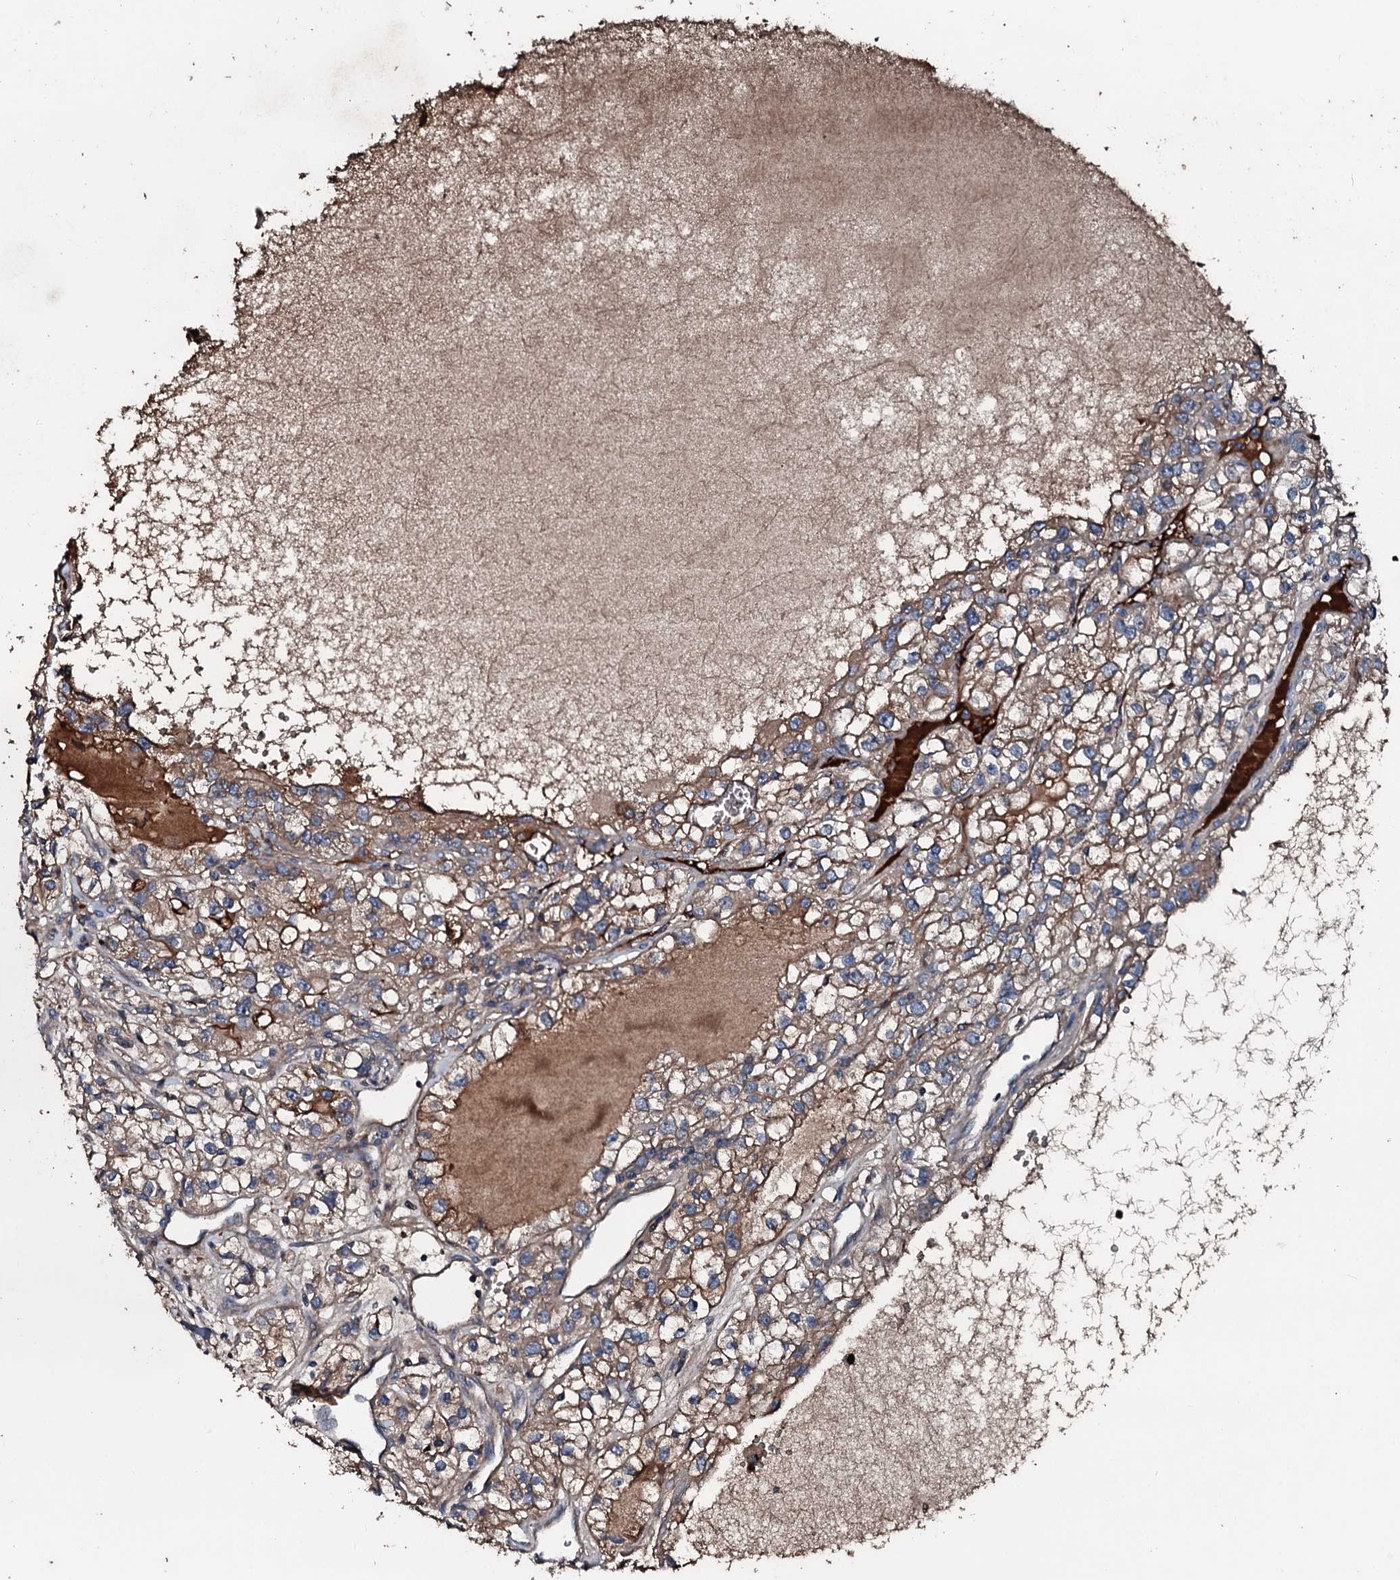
{"staining": {"intensity": "moderate", "quantity": ">75%", "location": "cytoplasmic/membranous"}, "tissue": "renal cancer", "cell_type": "Tumor cells", "image_type": "cancer", "snomed": [{"axis": "morphology", "description": "Adenocarcinoma, NOS"}, {"axis": "topography", "description": "Kidney"}], "caption": "This is an image of IHC staining of adenocarcinoma (renal), which shows moderate expression in the cytoplasmic/membranous of tumor cells.", "gene": "AARS1", "patient": {"sex": "female", "age": 57}}